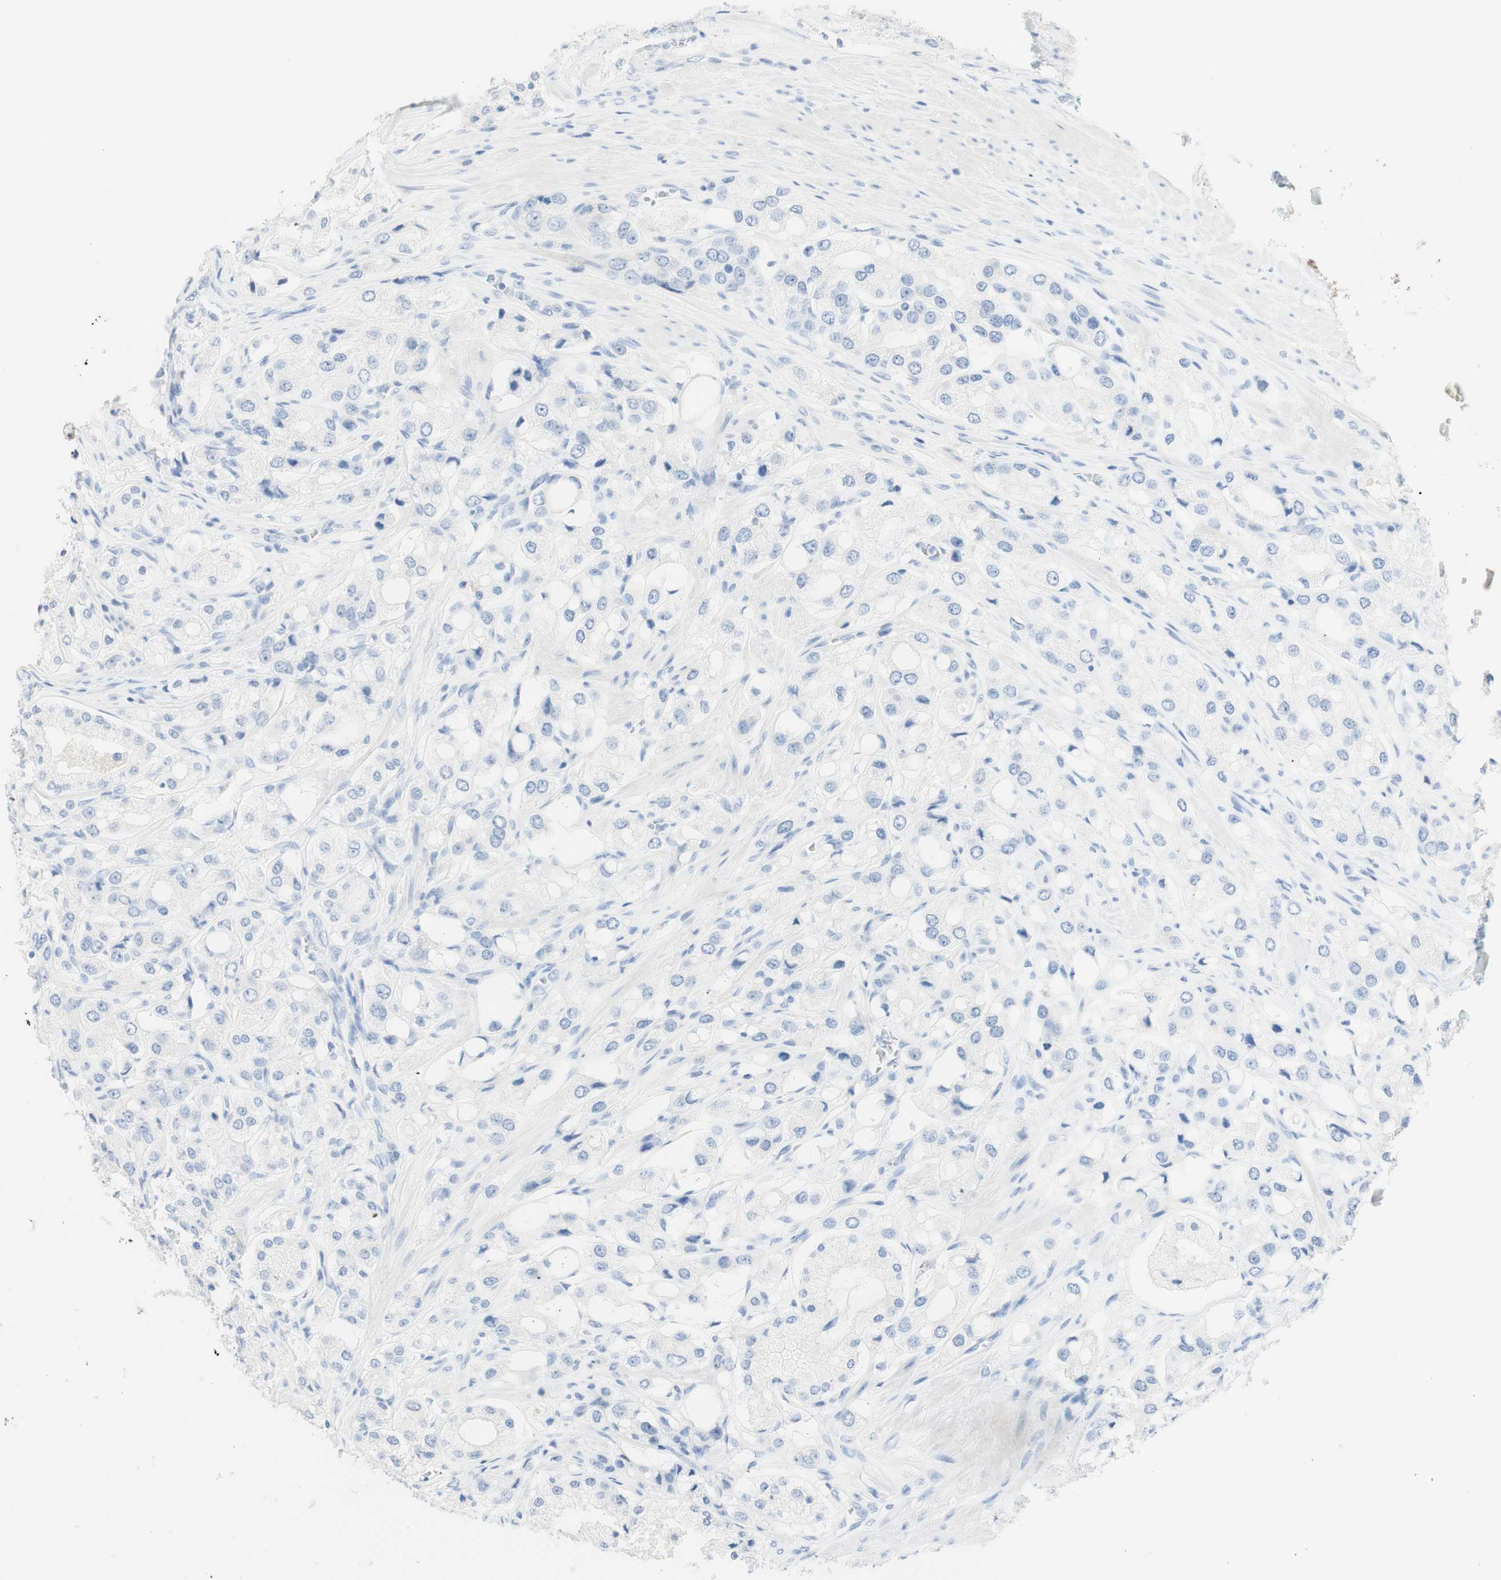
{"staining": {"intensity": "negative", "quantity": "none", "location": "none"}, "tissue": "prostate cancer", "cell_type": "Tumor cells", "image_type": "cancer", "snomed": [{"axis": "morphology", "description": "Adenocarcinoma, High grade"}, {"axis": "topography", "description": "Prostate"}], "caption": "The image exhibits no significant expression in tumor cells of high-grade adenocarcinoma (prostate).", "gene": "TPO", "patient": {"sex": "male", "age": 65}}